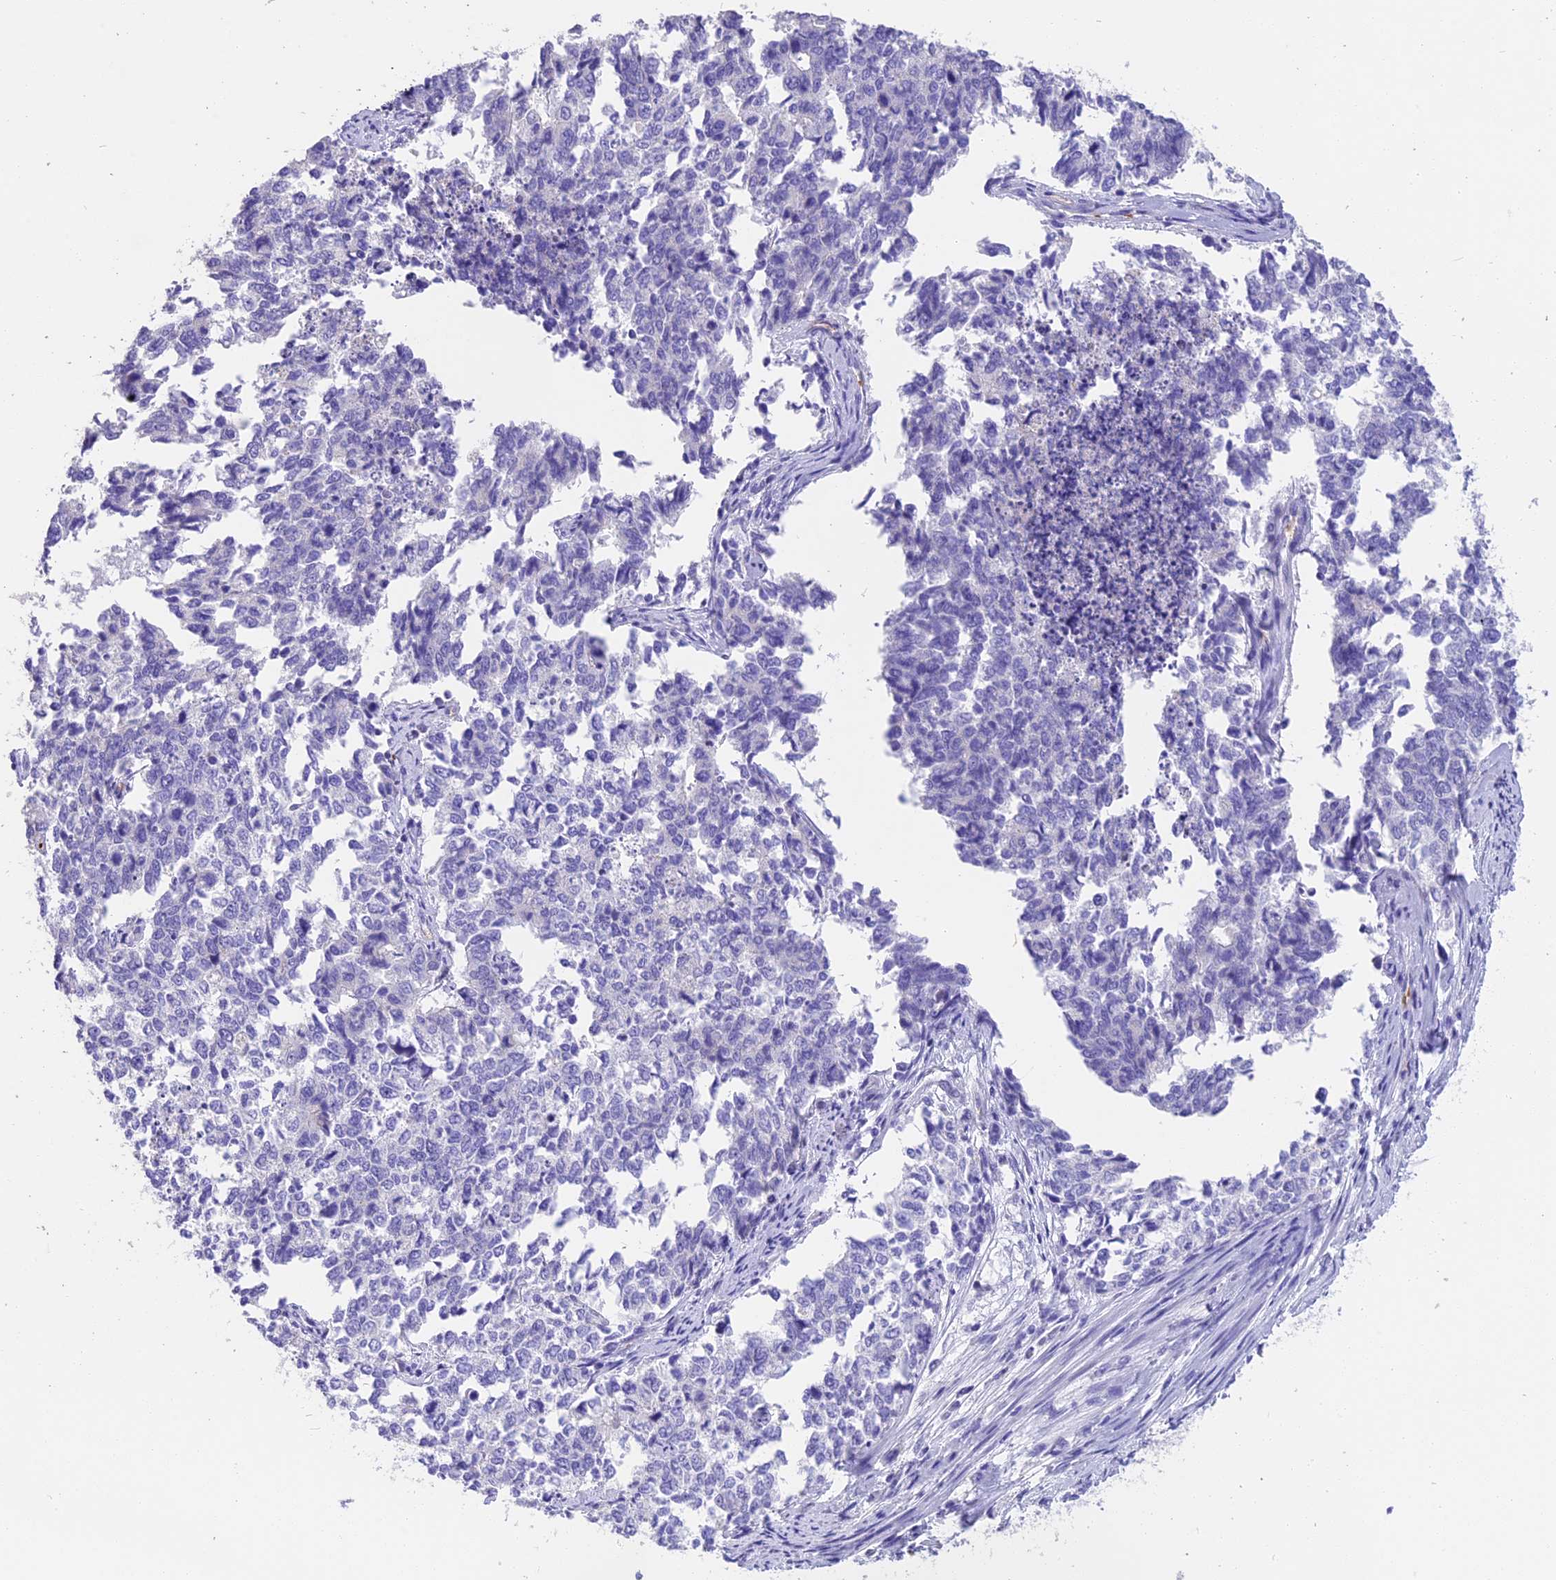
{"staining": {"intensity": "negative", "quantity": "none", "location": "none"}, "tissue": "cervical cancer", "cell_type": "Tumor cells", "image_type": "cancer", "snomed": [{"axis": "morphology", "description": "Squamous cell carcinoma, NOS"}, {"axis": "topography", "description": "Cervix"}], "caption": "Protein analysis of cervical squamous cell carcinoma exhibits no significant positivity in tumor cells. The staining is performed using DAB brown chromogen with nuclei counter-stained in using hematoxylin.", "gene": "TNNC2", "patient": {"sex": "female", "age": 63}}